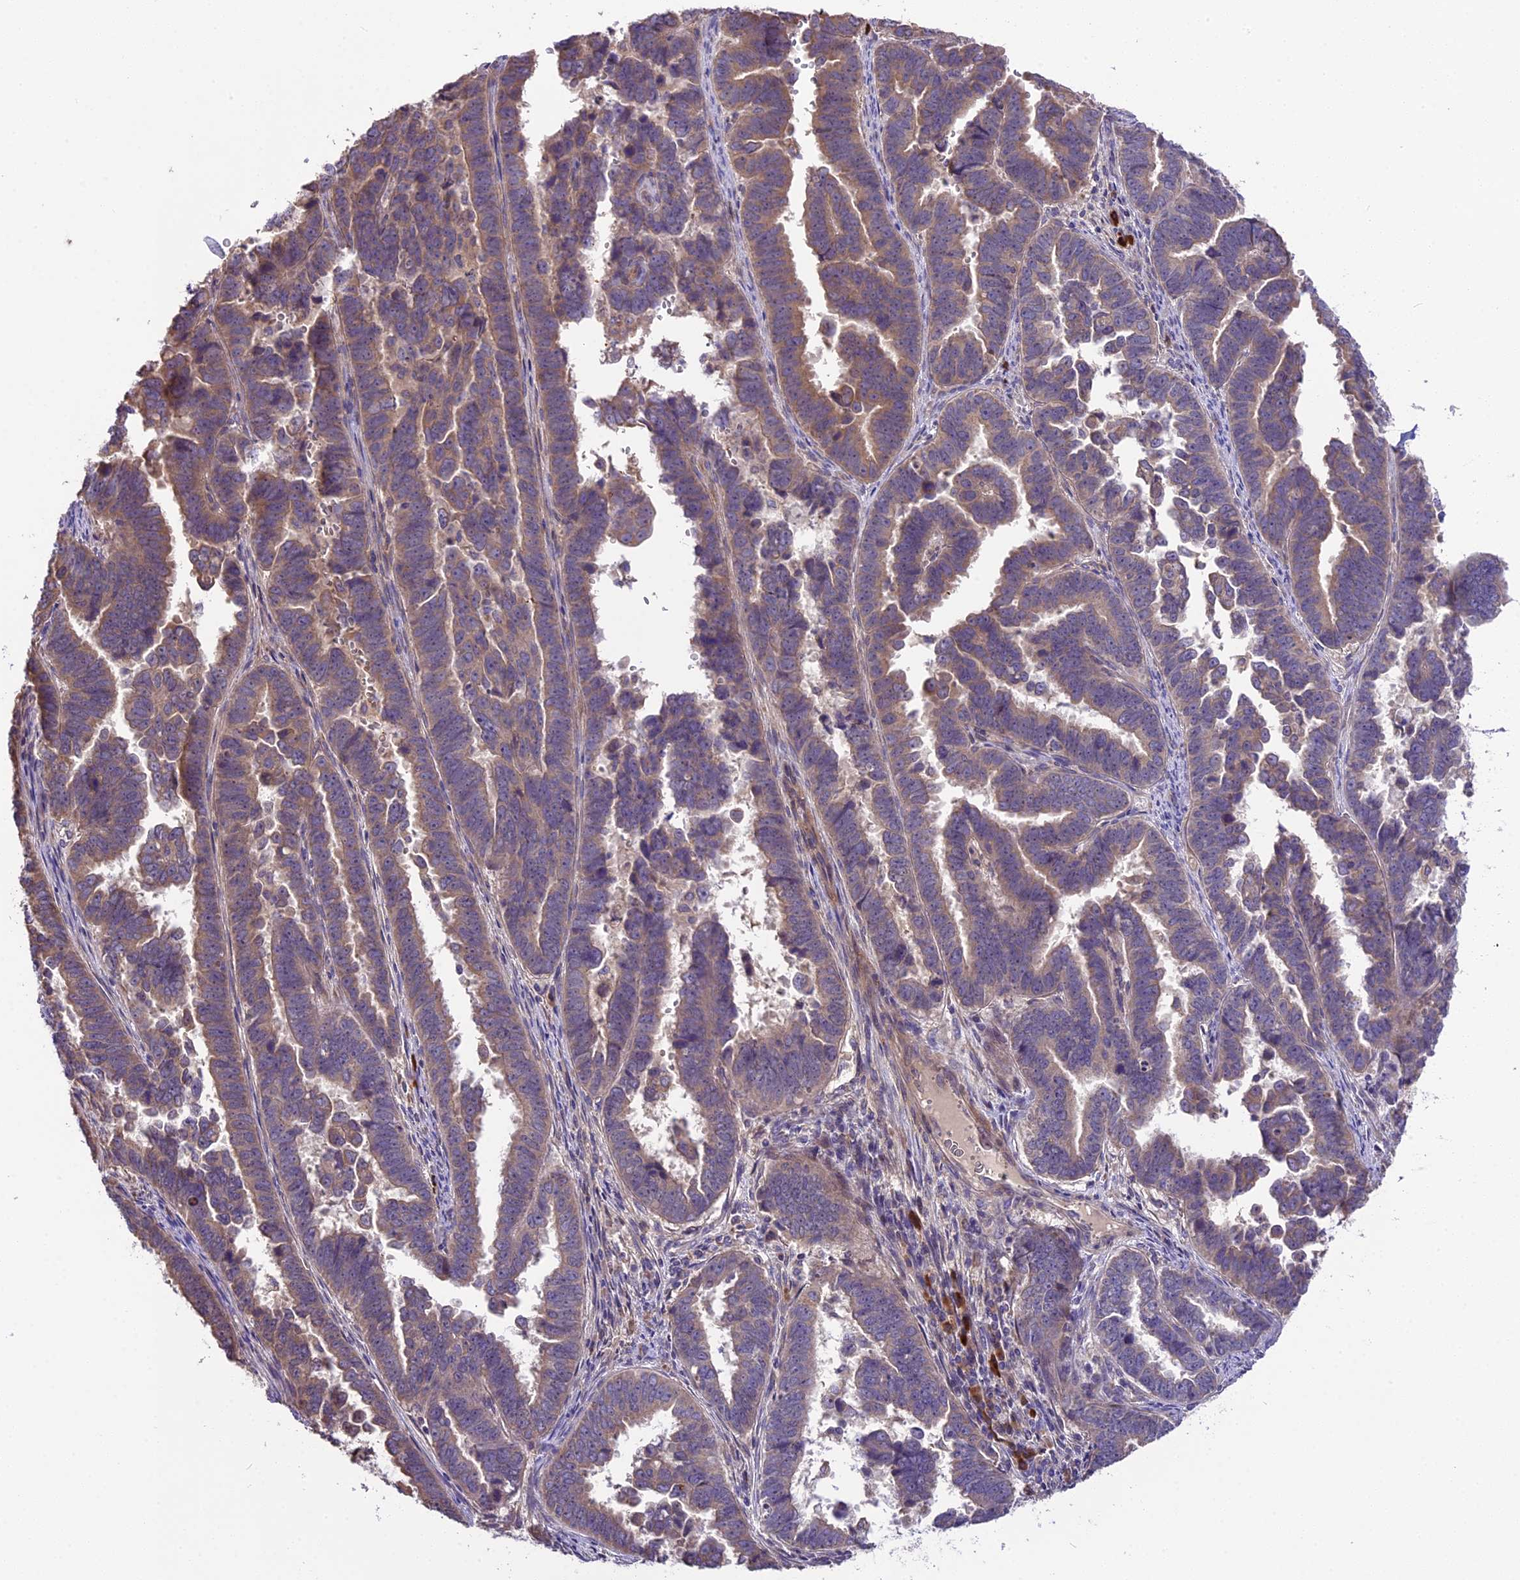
{"staining": {"intensity": "moderate", "quantity": ">75%", "location": "cytoplasmic/membranous"}, "tissue": "endometrial cancer", "cell_type": "Tumor cells", "image_type": "cancer", "snomed": [{"axis": "morphology", "description": "Adenocarcinoma, NOS"}, {"axis": "topography", "description": "Endometrium"}], "caption": "The image reveals a brown stain indicating the presence of a protein in the cytoplasmic/membranous of tumor cells in endometrial adenocarcinoma. Nuclei are stained in blue.", "gene": "ABCC10", "patient": {"sex": "female", "age": 75}}